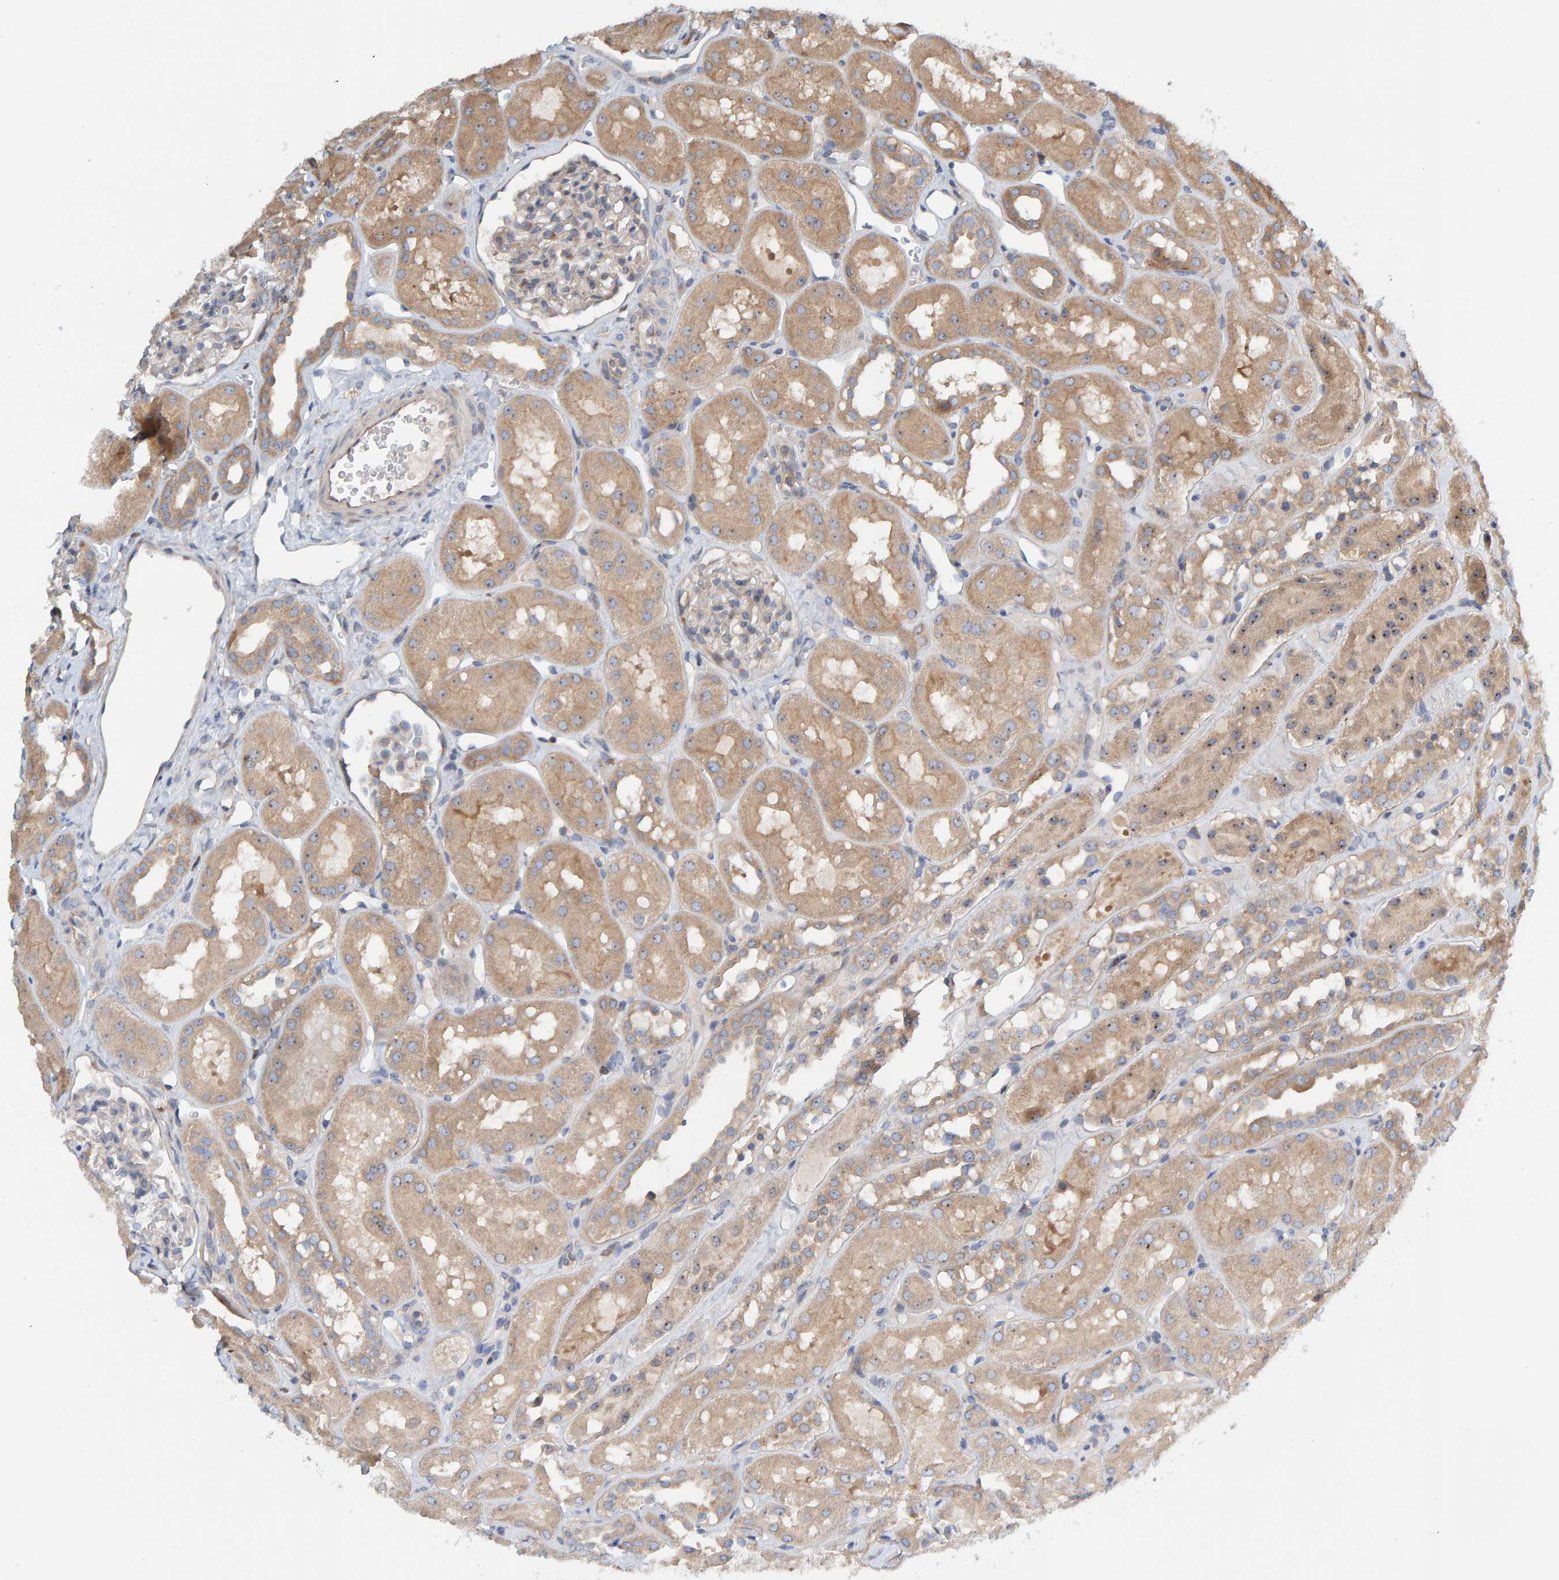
{"staining": {"intensity": "weak", "quantity": "<25%", "location": "cytoplasmic/membranous"}, "tissue": "kidney", "cell_type": "Cells in glomeruli", "image_type": "normal", "snomed": [{"axis": "morphology", "description": "Normal tissue, NOS"}, {"axis": "topography", "description": "Kidney"}], "caption": "Kidney stained for a protein using immunohistochemistry shows no staining cells in glomeruli.", "gene": "CCM2", "patient": {"sex": "male", "age": 16}}